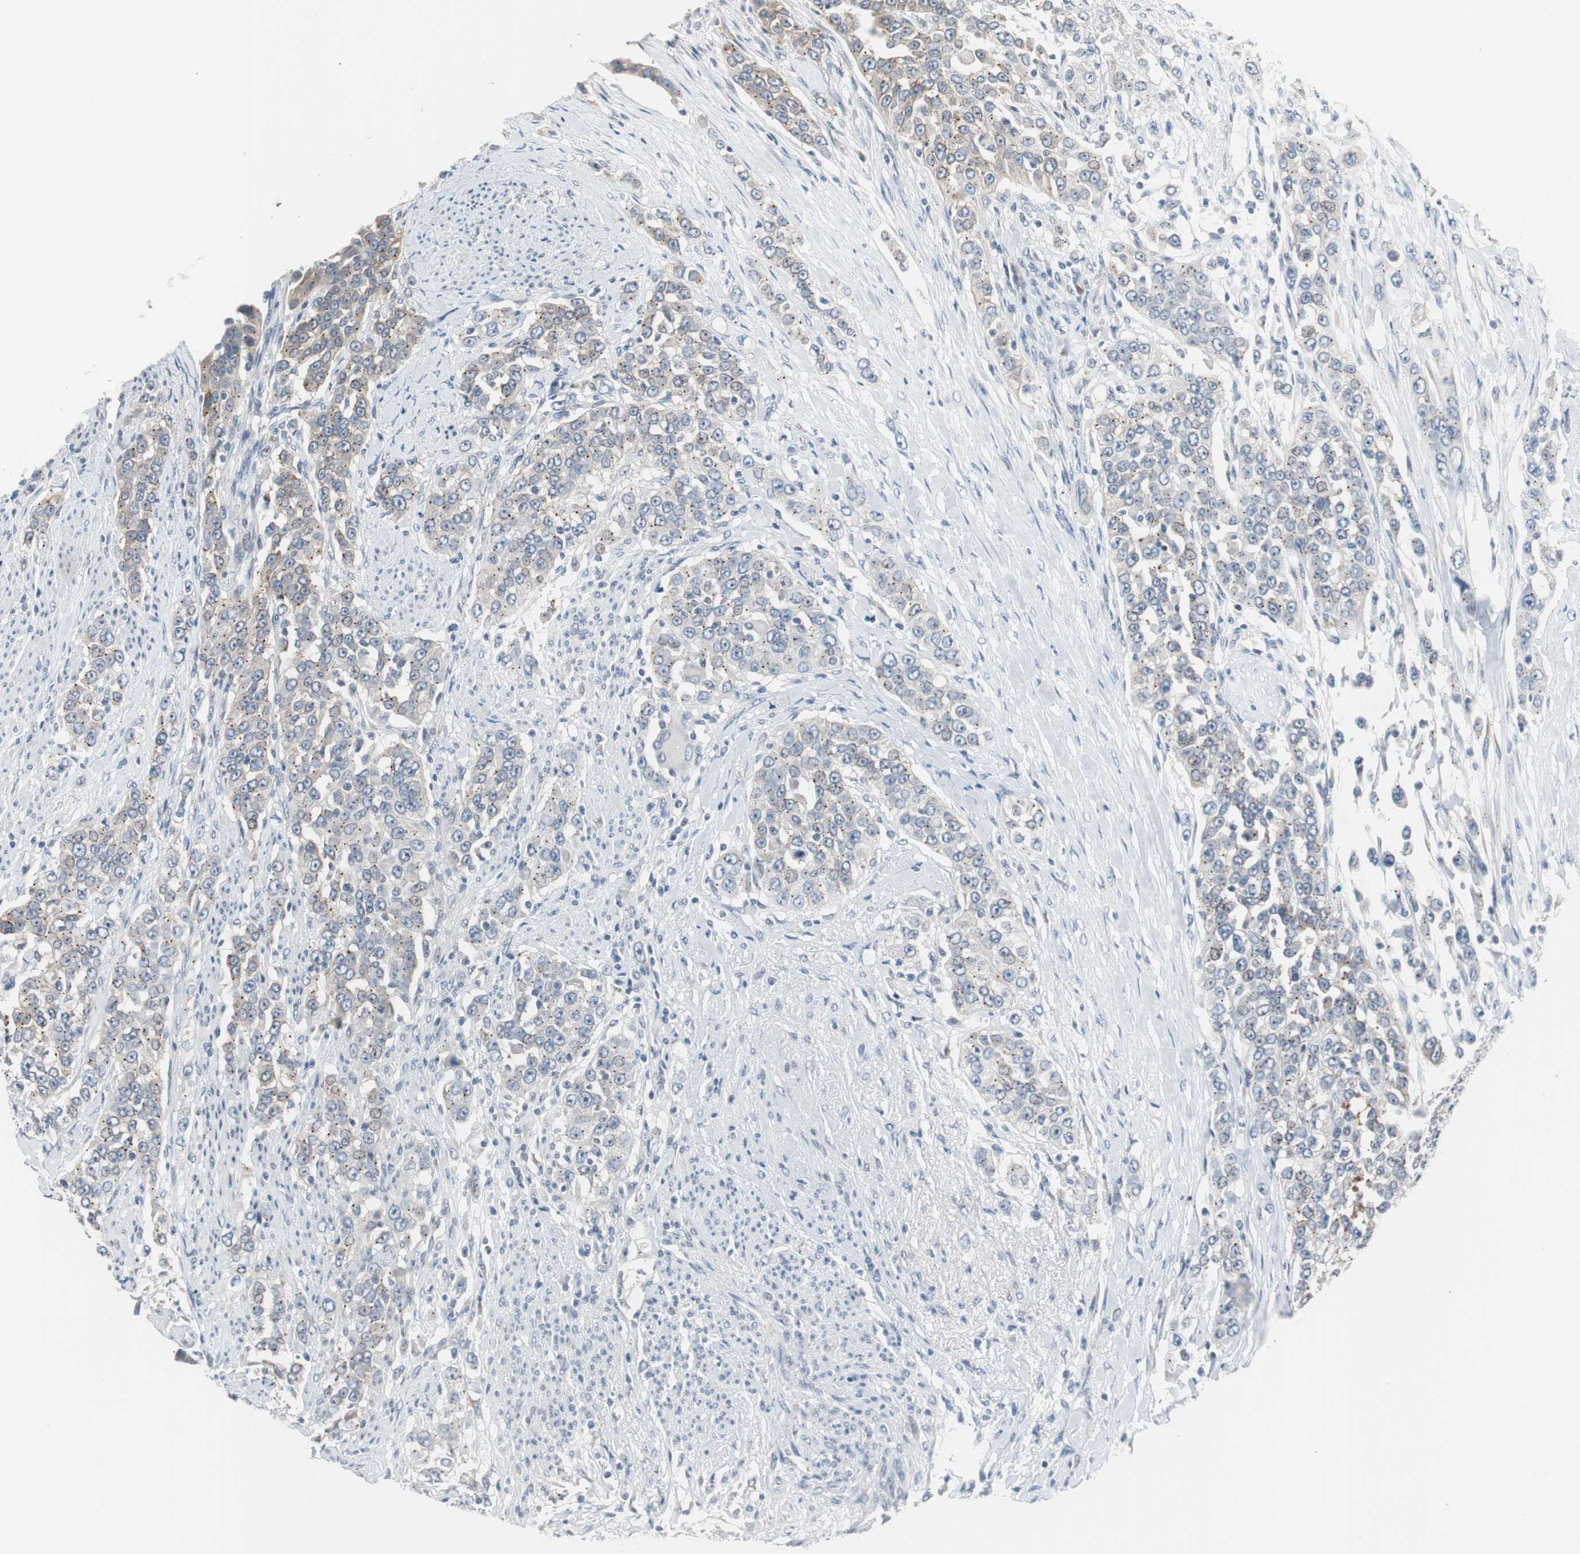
{"staining": {"intensity": "weak", "quantity": "25%-75%", "location": "cytoplasmic/membranous"}, "tissue": "urothelial cancer", "cell_type": "Tumor cells", "image_type": "cancer", "snomed": [{"axis": "morphology", "description": "Urothelial carcinoma, High grade"}, {"axis": "topography", "description": "Urinary bladder"}], "caption": "High-power microscopy captured an immunohistochemistry photomicrograph of high-grade urothelial carcinoma, revealing weak cytoplasmic/membranous staining in about 25%-75% of tumor cells.", "gene": "SOX30", "patient": {"sex": "female", "age": 80}}